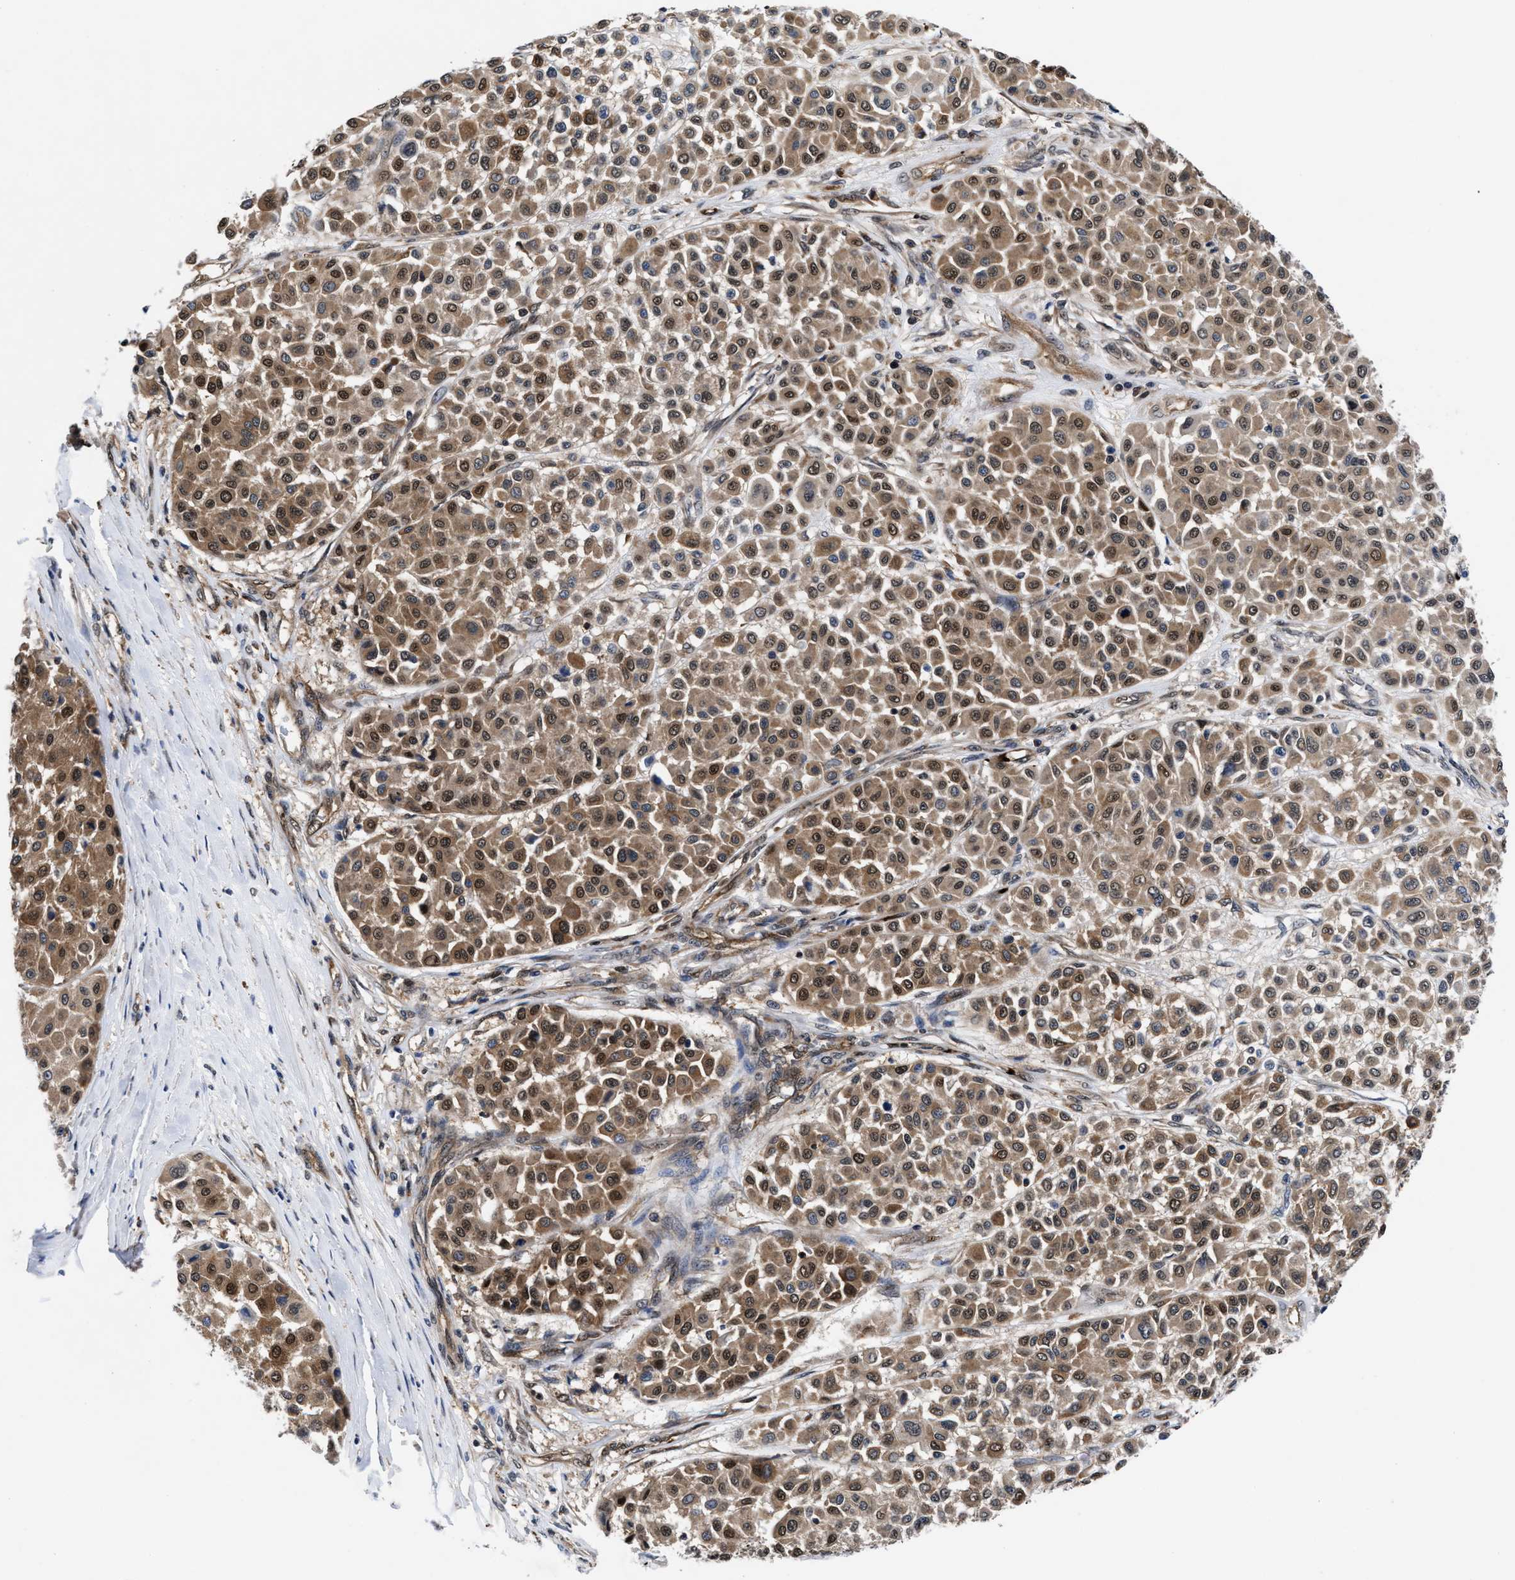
{"staining": {"intensity": "moderate", "quantity": ">75%", "location": "cytoplasmic/membranous,nuclear"}, "tissue": "melanoma", "cell_type": "Tumor cells", "image_type": "cancer", "snomed": [{"axis": "morphology", "description": "Malignant melanoma, Metastatic site"}, {"axis": "topography", "description": "Soft tissue"}], "caption": "Approximately >75% of tumor cells in malignant melanoma (metastatic site) show moderate cytoplasmic/membranous and nuclear protein expression as visualized by brown immunohistochemical staining.", "gene": "ACLY", "patient": {"sex": "male", "age": 41}}